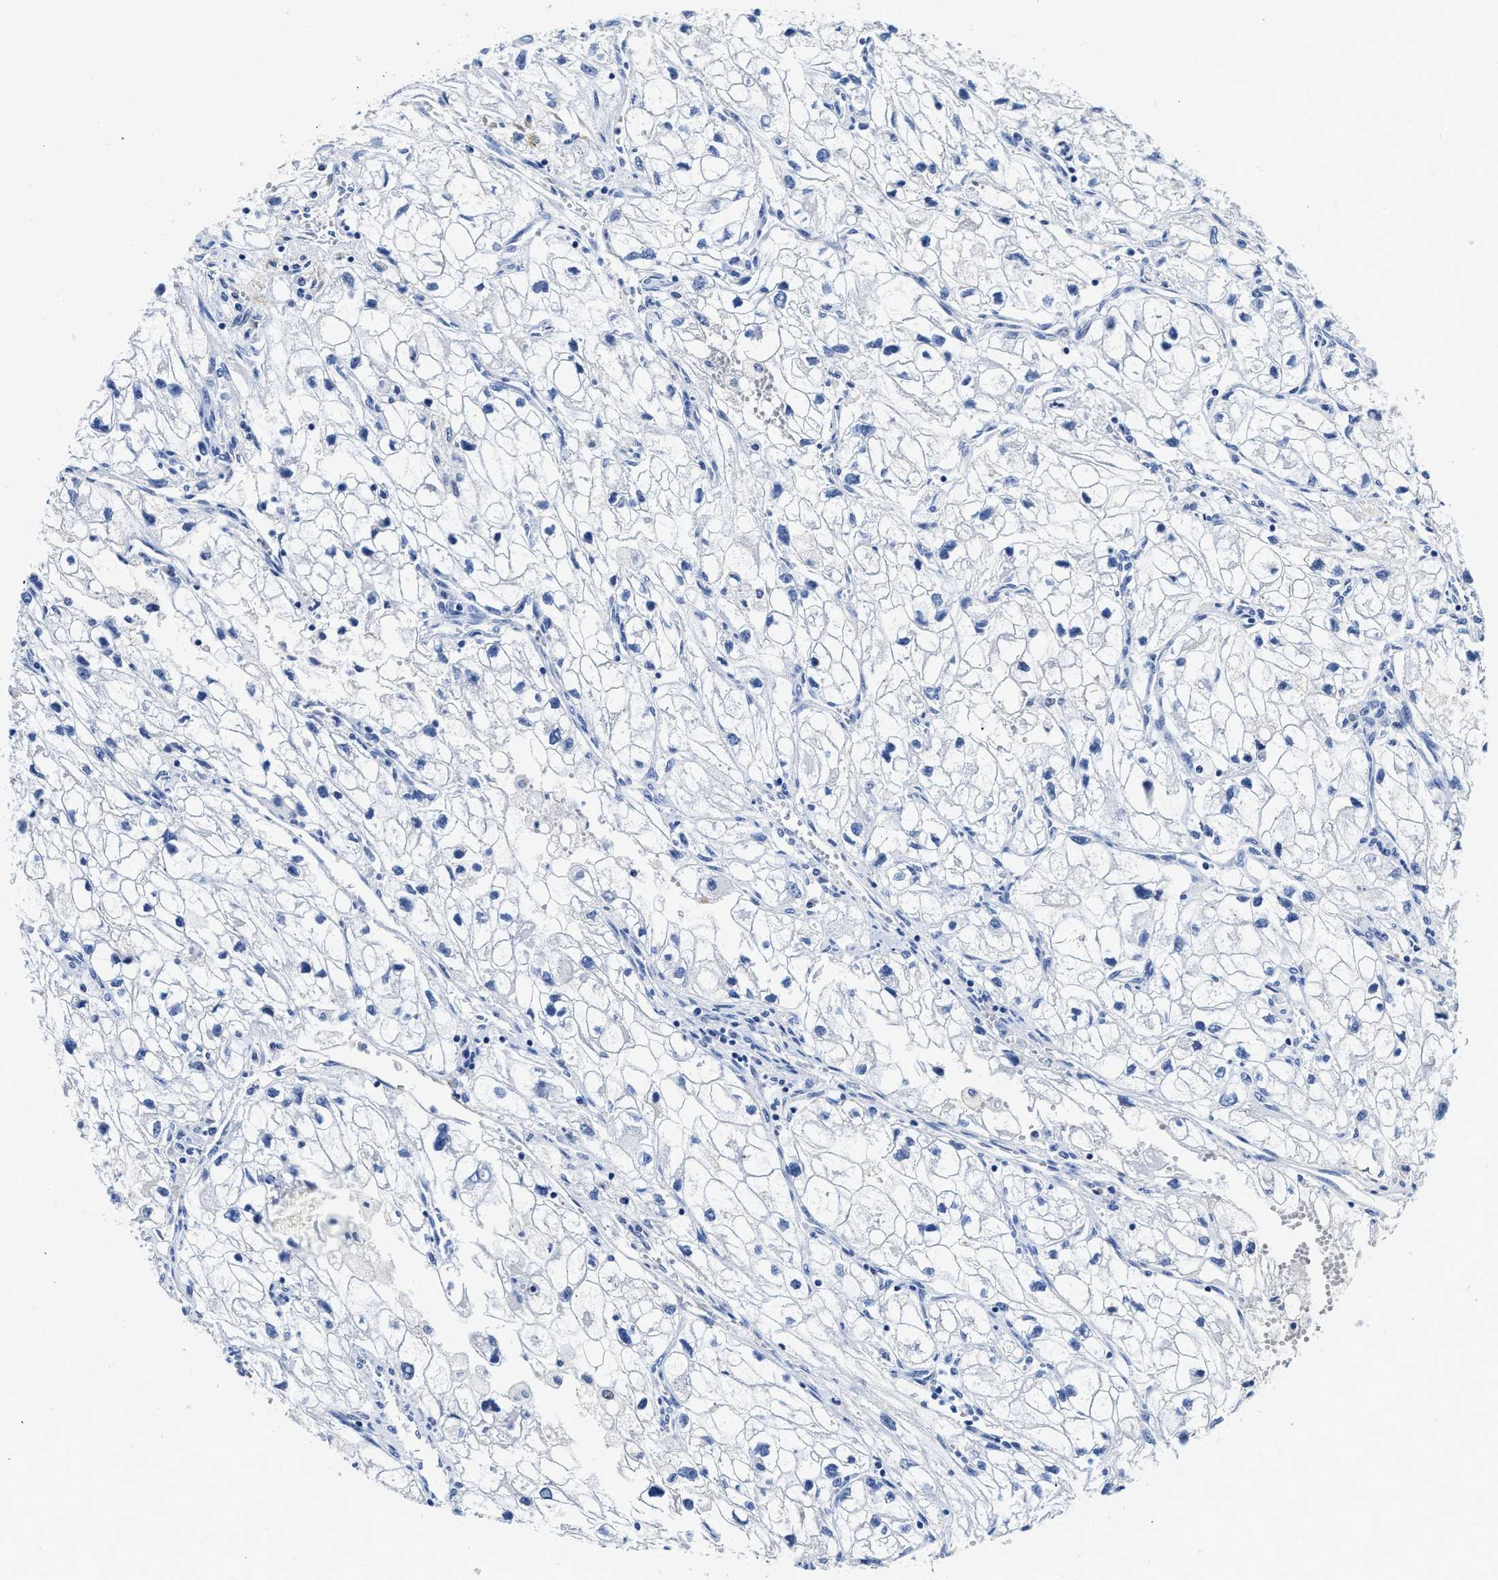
{"staining": {"intensity": "negative", "quantity": "none", "location": "none"}, "tissue": "renal cancer", "cell_type": "Tumor cells", "image_type": "cancer", "snomed": [{"axis": "morphology", "description": "Adenocarcinoma, NOS"}, {"axis": "topography", "description": "Kidney"}], "caption": "Image shows no protein expression in tumor cells of renal adenocarcinoma tissue. (DAB (3,3'-diaminobenzidine) immunohistochemistry visualized using brightfield microscopy, high magnification).", "gene": "FBLN2", "patient": {"sex": "female", "age": 70}}